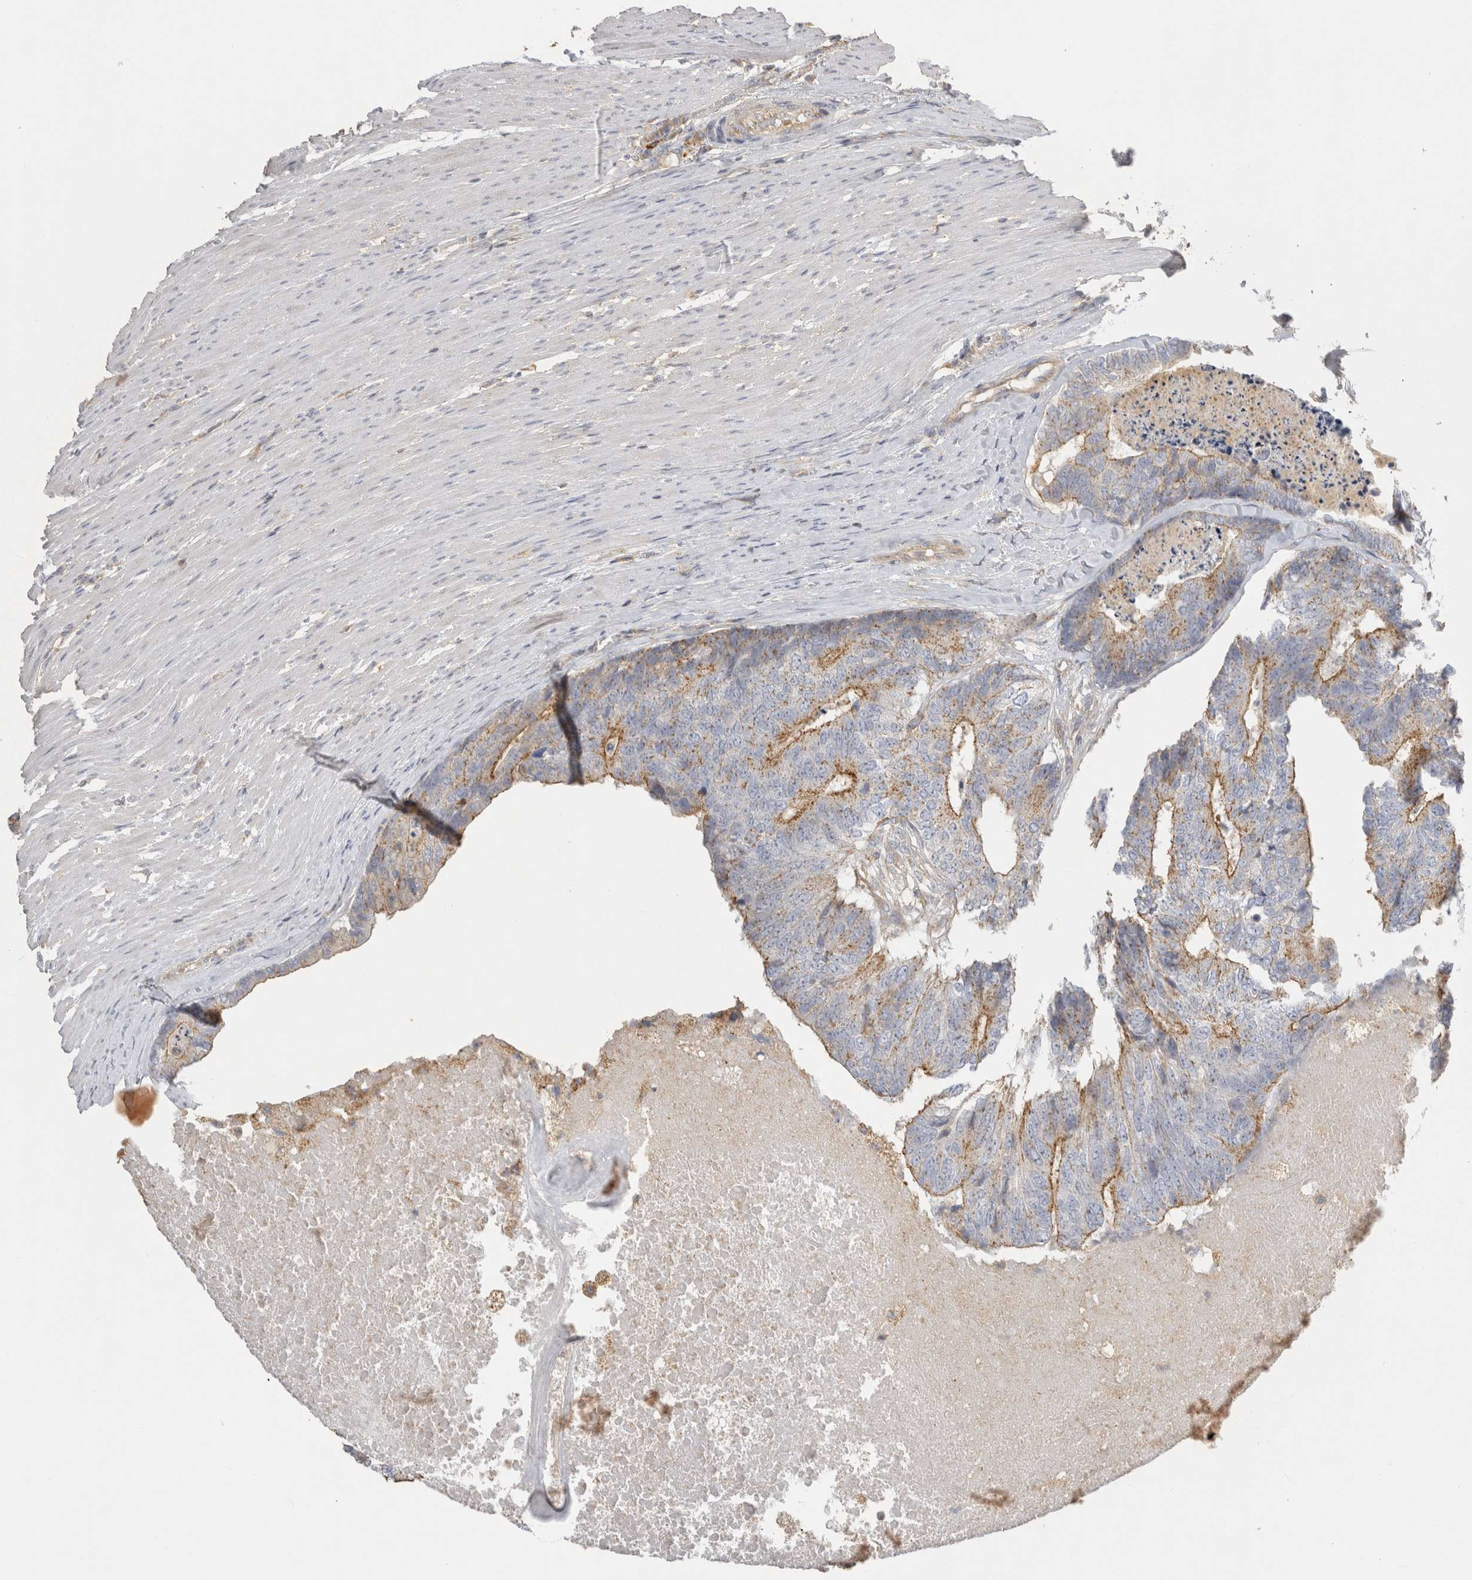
{"staining": {"intensity": "moderate", "quantity": "25%-75%", "location": "cytoplasmic/membranous"}, "tissue": "colorectal cancer", "cell_type": "Tumor cells", "image_type": "cancer", "snomed": [{"axis": "morphology", "description": "Adenocarcinoma, NOS"}, {"axis": "topography", "description": "Colon"}], "caption": "A brown stain highlights moderate cytoplasmic/membranous positivity of a protein in colorectal cancer (adenocarcinoma) tumor cells.", "gene": "CHMP6", "patient": {"sex": "female", "age": 67}}